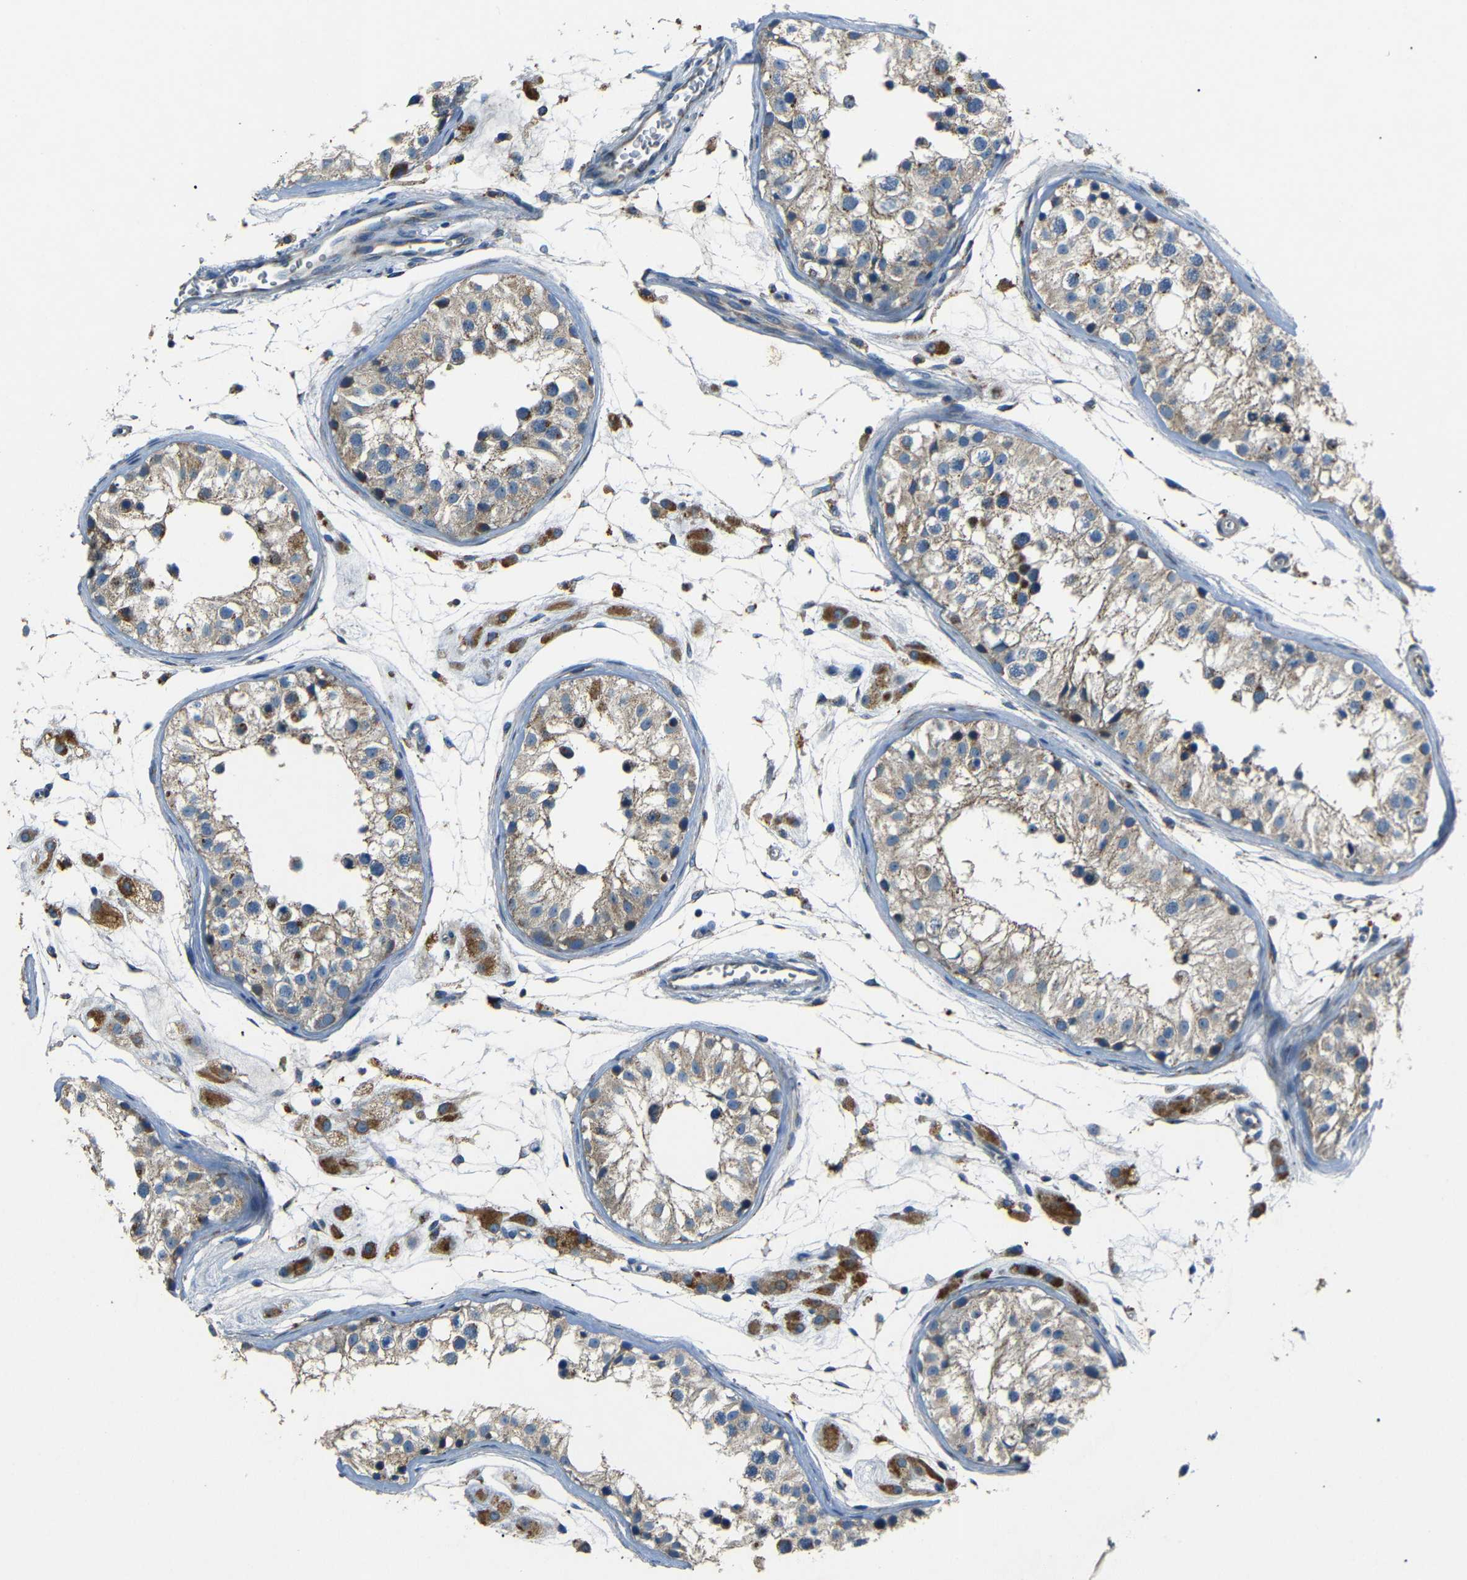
{"staining": {"intensity": "moderate", "quantity": "25%-75%", "location": "cytoplasmic/membranous"}, "tissue": "testis", "cell_type": "Cells in seminiferous ducts", "image_type": "normal", "snomed": [{"axis": "morphology", "description": "Normal tissue, NOS"}, {"axis": "morphology", "description": "Adenocarcinoma, metastatic, NOS"}, {"axis": "topography", "description": "Testis"}], "caption": "Cells in seminiferous ducts show medium levels of moderate cytoplasmic/membranous positivity in about 25%-75% of cells in unremarkable testis.", "gene": "NETO2", "patient": {"sex": "male", "age": 26}}